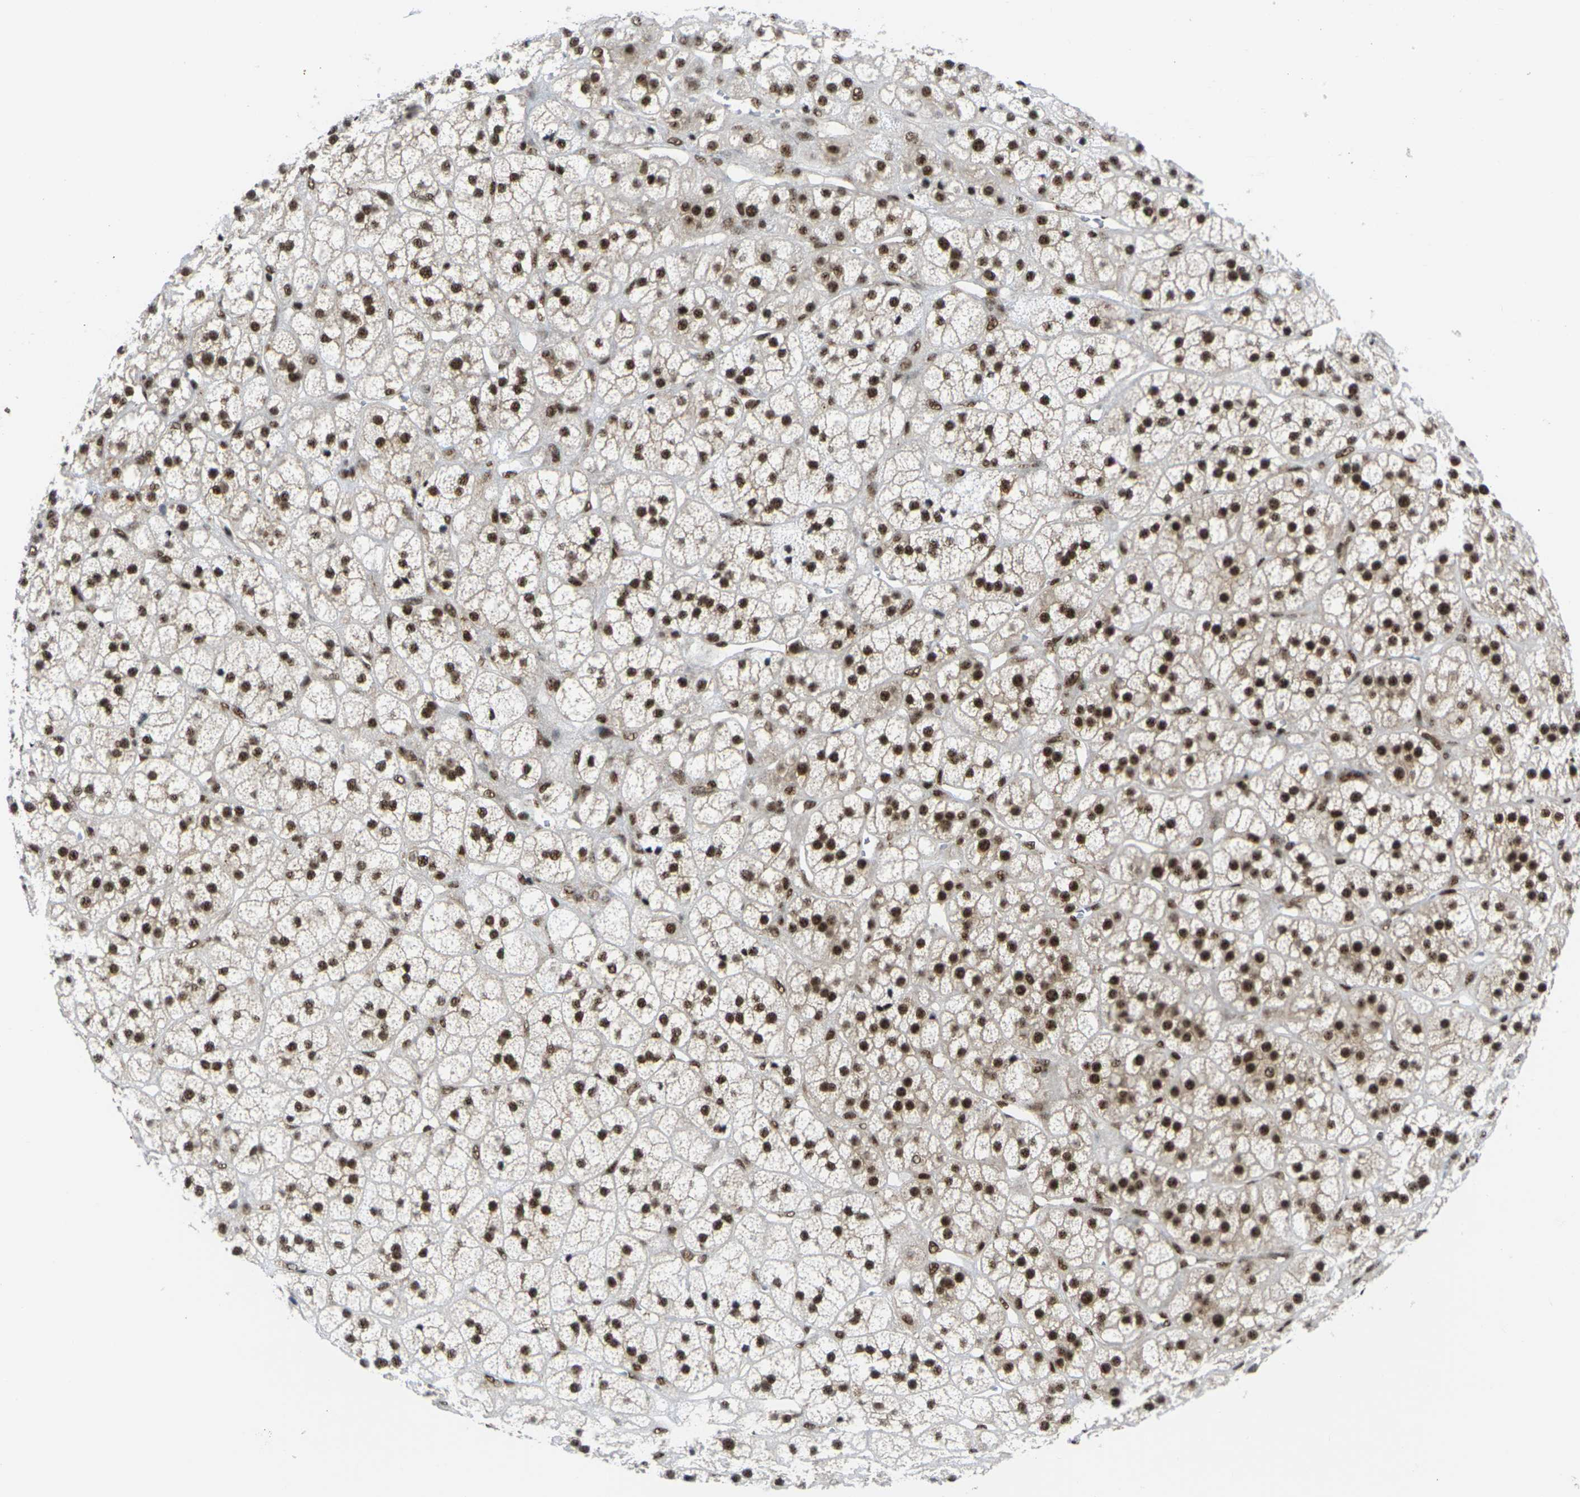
{"staining": {"intensity": "strong", "quantity": ">75%", "location": "nuclear"}, "tissue": "adrenal gland", "cell_type": "Glandular cells", "image_type": "normal", "snomed": [{"axis": "morphology", "description": "Normal tissue, NOS"}, {"axis": "topography", "description": "Adrenal gland"}], "caption": "Brown immunohistochemical staining in unremarkable human adrenal gland shows strong nuclear expression in approximately >75% of glandular cells.", "gene": "MAGOH", "patient": {"sex": "male", "age": 56}}